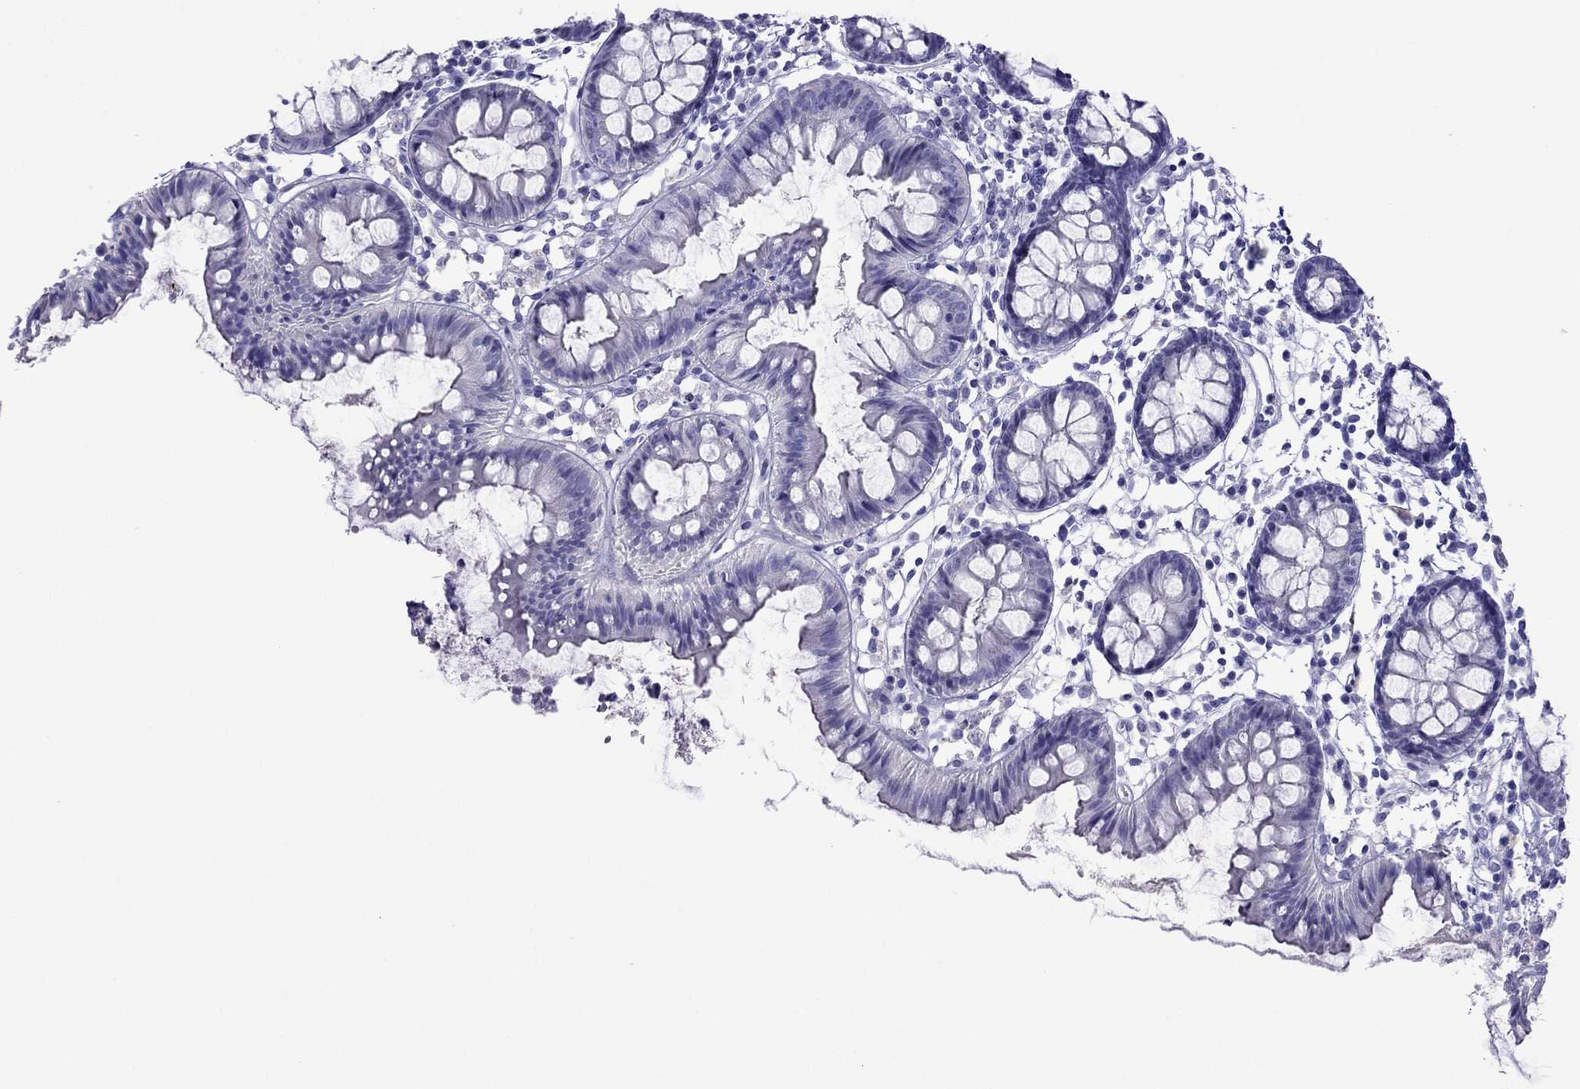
{"staining": {"intensity": "negative", "quantity": "none", "location": "none"}, "tissue": "colon", "cell_type": "Endothelial cells", "image_type": "normal", "snomed": [{"axis": "morphology", "description": "Normal tissue, NOS"}, {"axis": "topography", "description": "Colon"}], "caption": "Immunohistochemistry micrograph of unremarkable colon stained for a protein (brown), which exhibits no expression in endothelial cells.", "gene": "PCDHA6", "patient": {"sex": "female", "age": 84}}